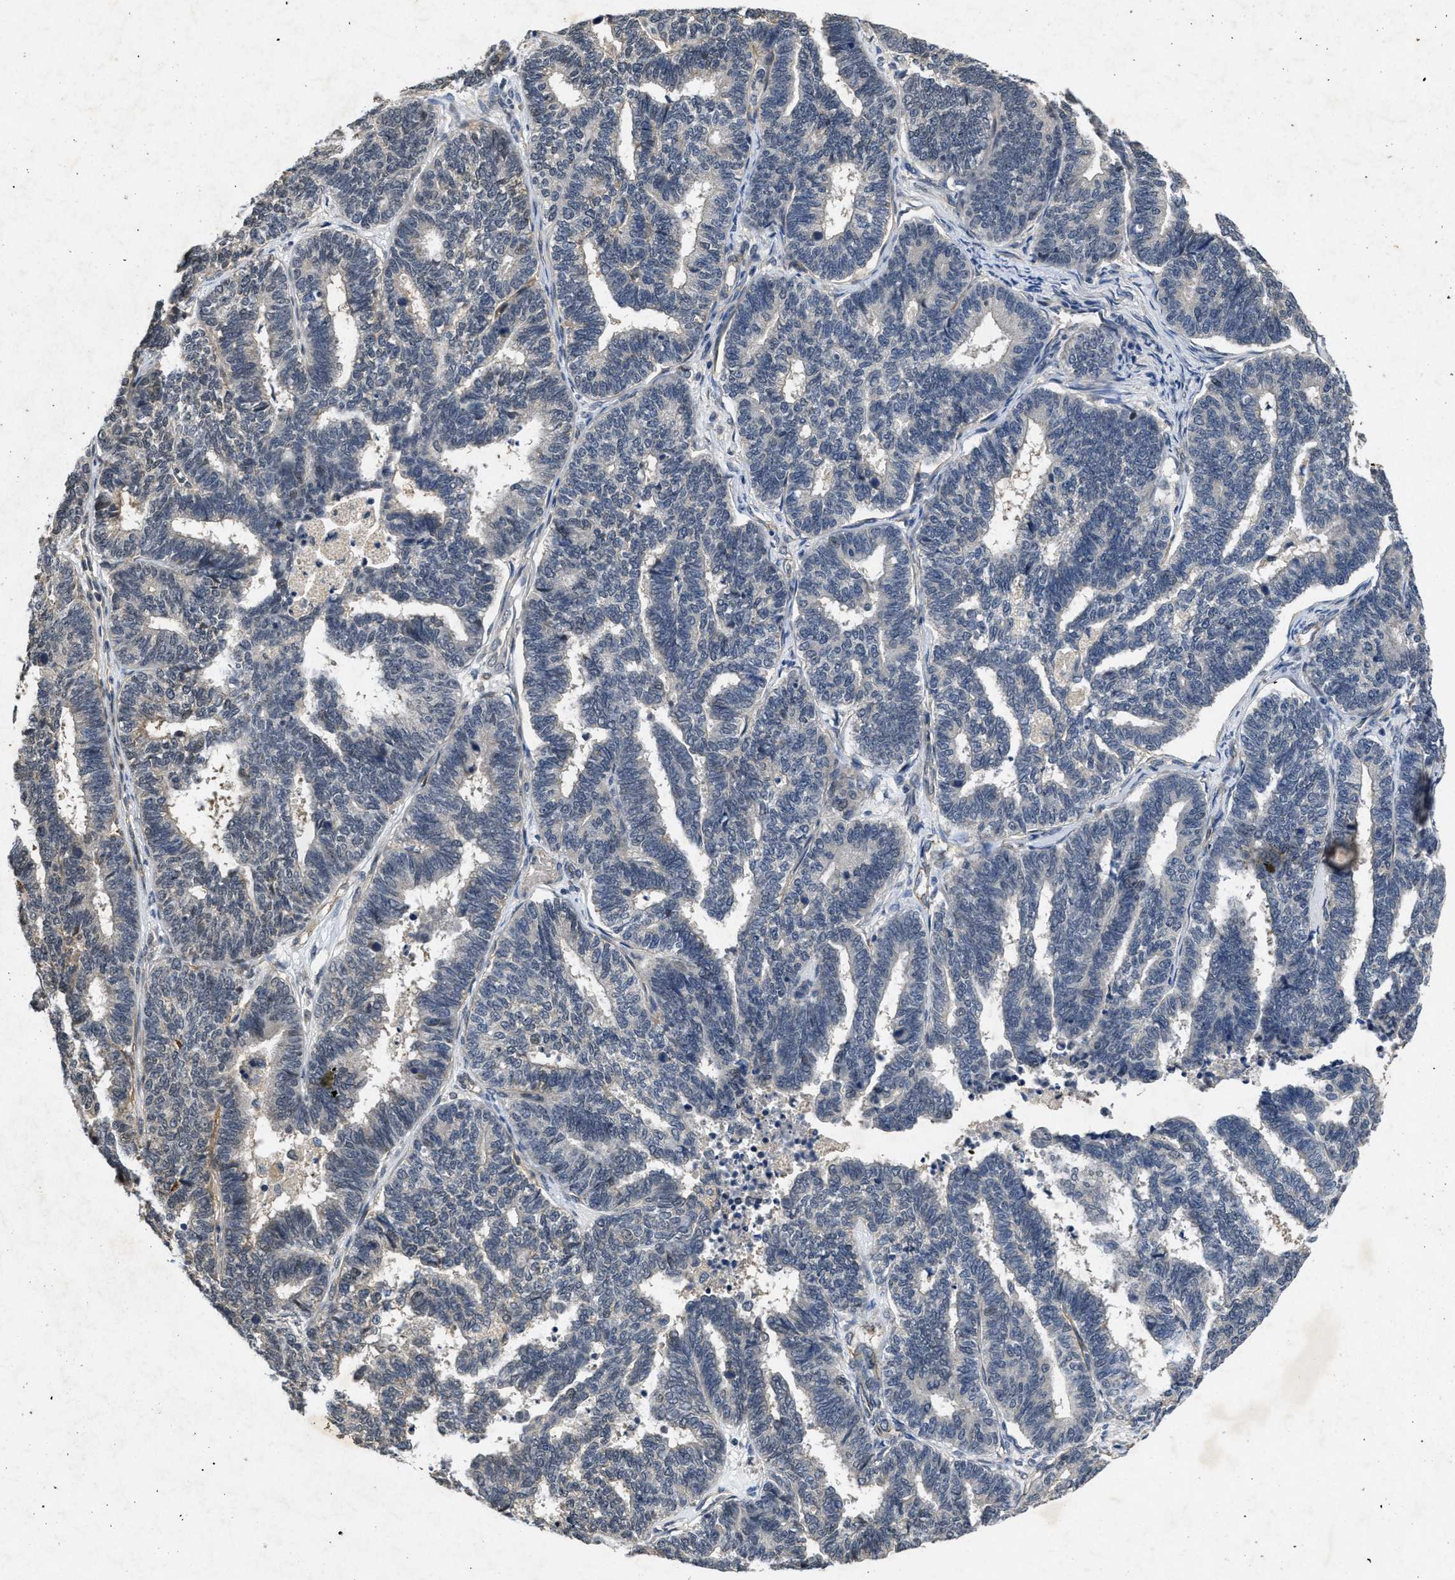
{"staining": {"intensity": "negative", "quantity": "none", "location": "none"}, "tissue": "endometrial cancer", "cell_type": "Tumor cells", "image_type": "cancer", "snomed": [{"axis": "morphology", "description": "Adenocarcinoma, NOS"}, {"axis": "topography", "description": "Endometrium"}], "caption": "Immunohistochemistry histopathology image of human adenocarcinoma (endometrial) stained for a protein (brown), which demonstrates no expression in tumor cells.", "gene": "PAPOLG", "patient": {"sex": "female", "age": 70}}